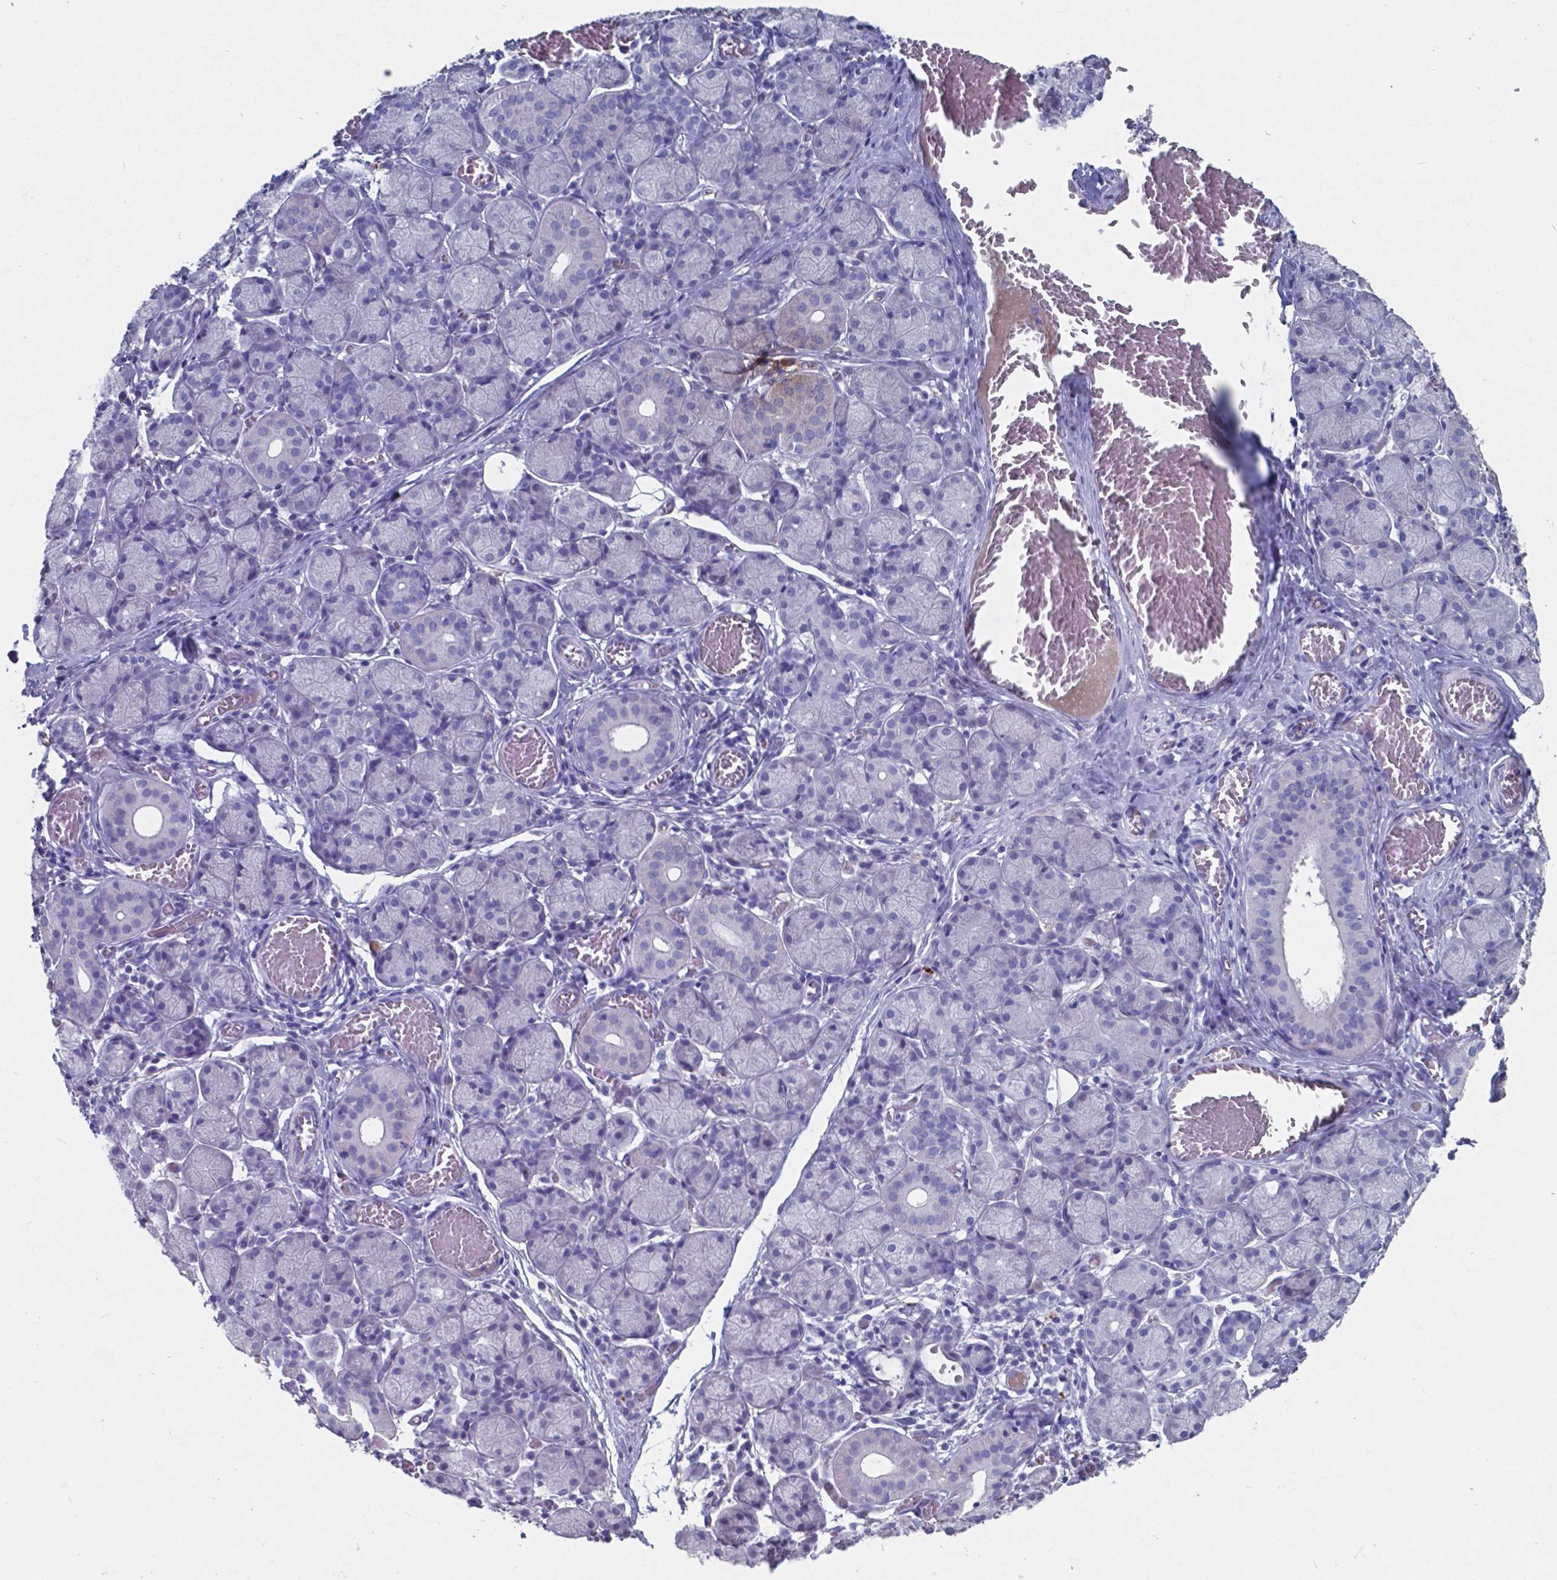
{"staining": {"intensity": "negative", "quantity": "none", "location": "none"}, "tissue": "salivary gland", "cell_type": "Glandular cells", "image_type": "normal", "snomed": [{"axis": "morphology", "description": "Normal tissue, NOS"}, {"axis": "topography", "description": "Salivary gland"}, {"axis": "topography", "description": "Peripheral nerve tissue"}], "caption": "IHC photomicrograph of unremarkable human salivary gland stained for a protein (brown), which reveals no positivity in glandular cells.", "gene": "TTR", "patient": {"sex": "female", "age": 24}}